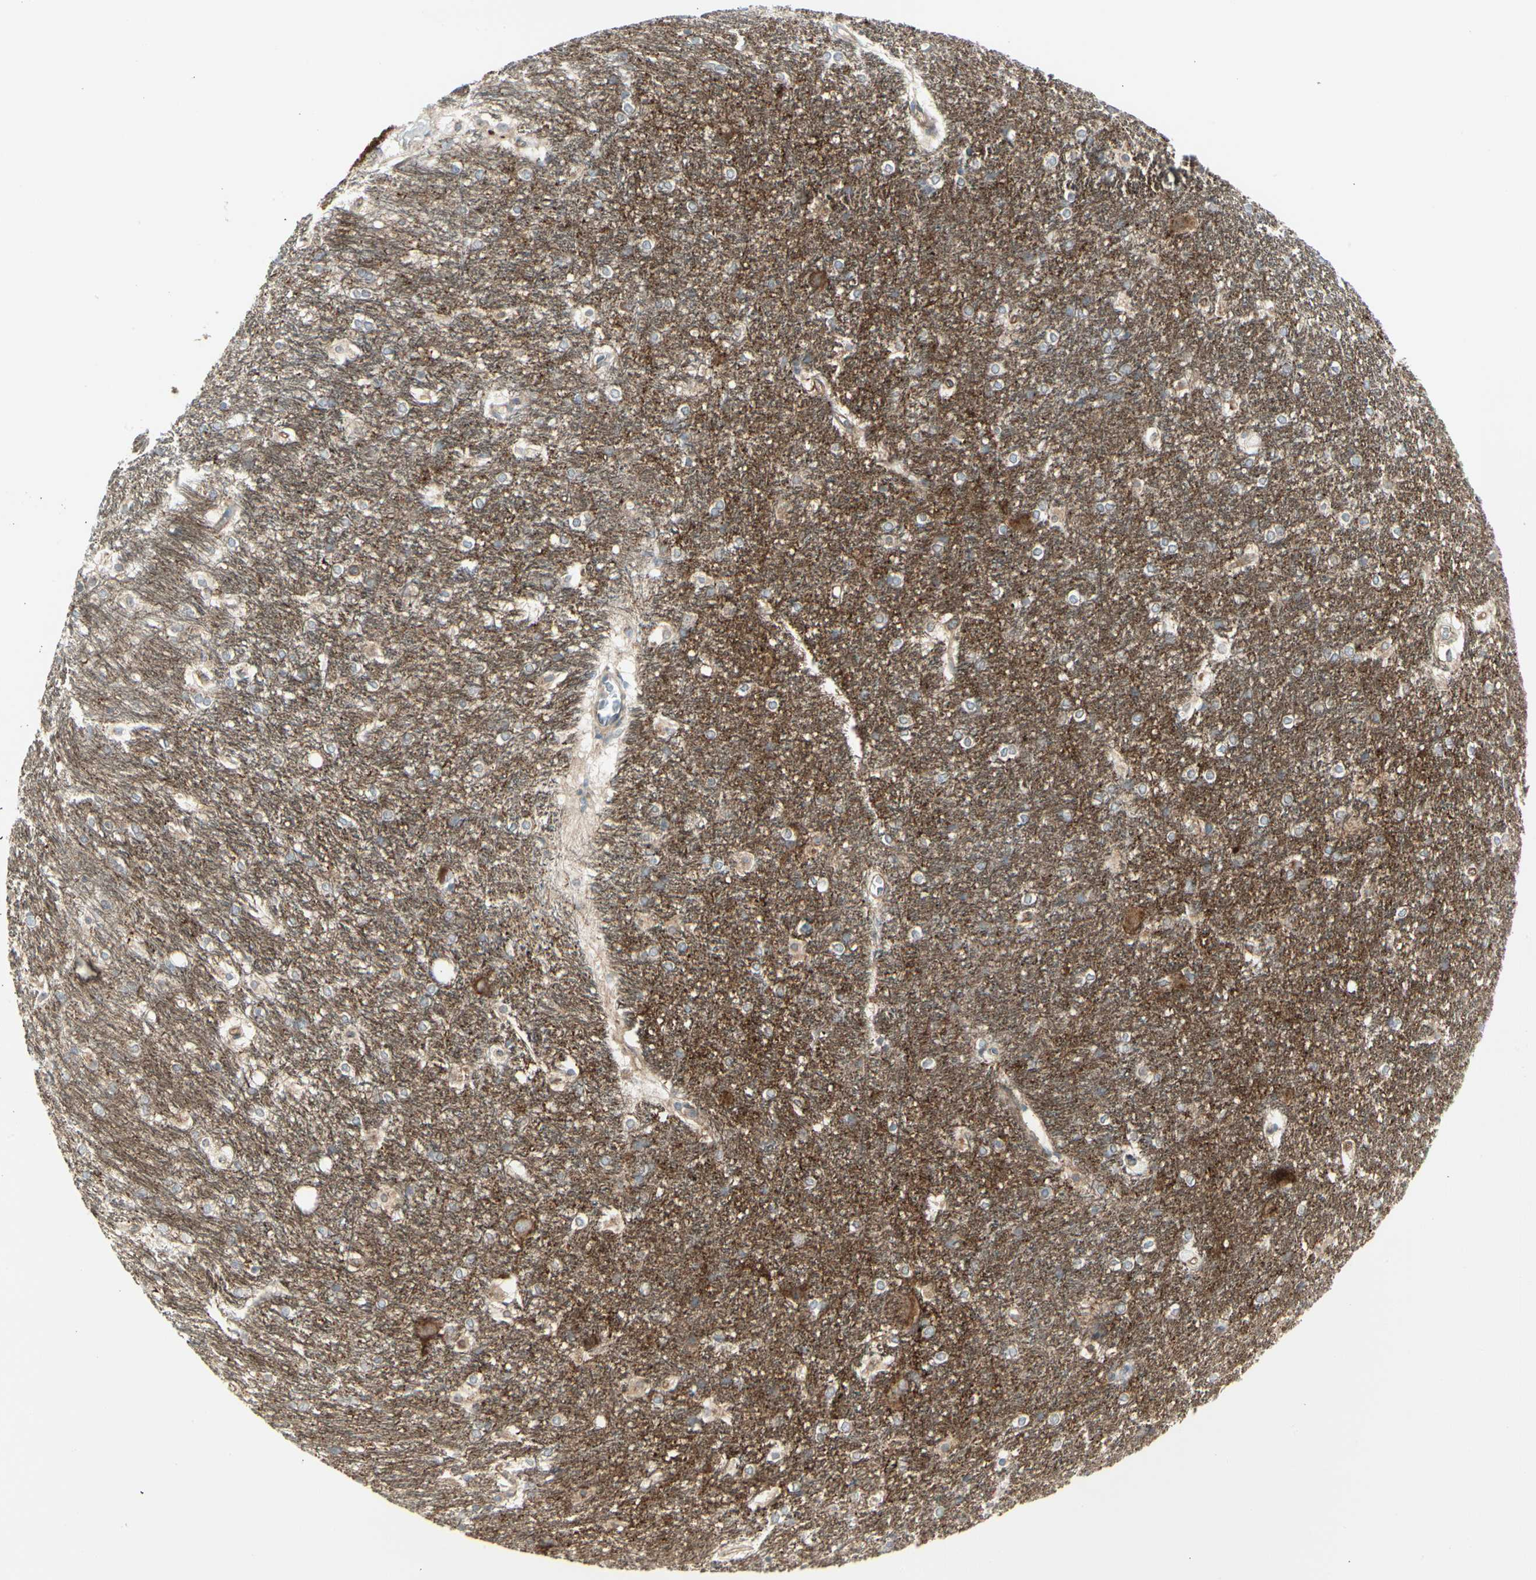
{"staining": {"intensity": "negative", "quantity": "none", "location": "none"}, "tissue": "hippocampus", "cell_type": "Glial cells", "image_type": "normal", "snomed": [{"axis": "morphology", "description": "Normal tissue, NOS"}, {"axis": "topography", "description": "Hippocampus"}], "caption": "Hippocampus stained for a protein using IHC reveals no expression glial cells.", "gene": "ATP6V1B2", "patient": {"sex": "female", "age": 19}}